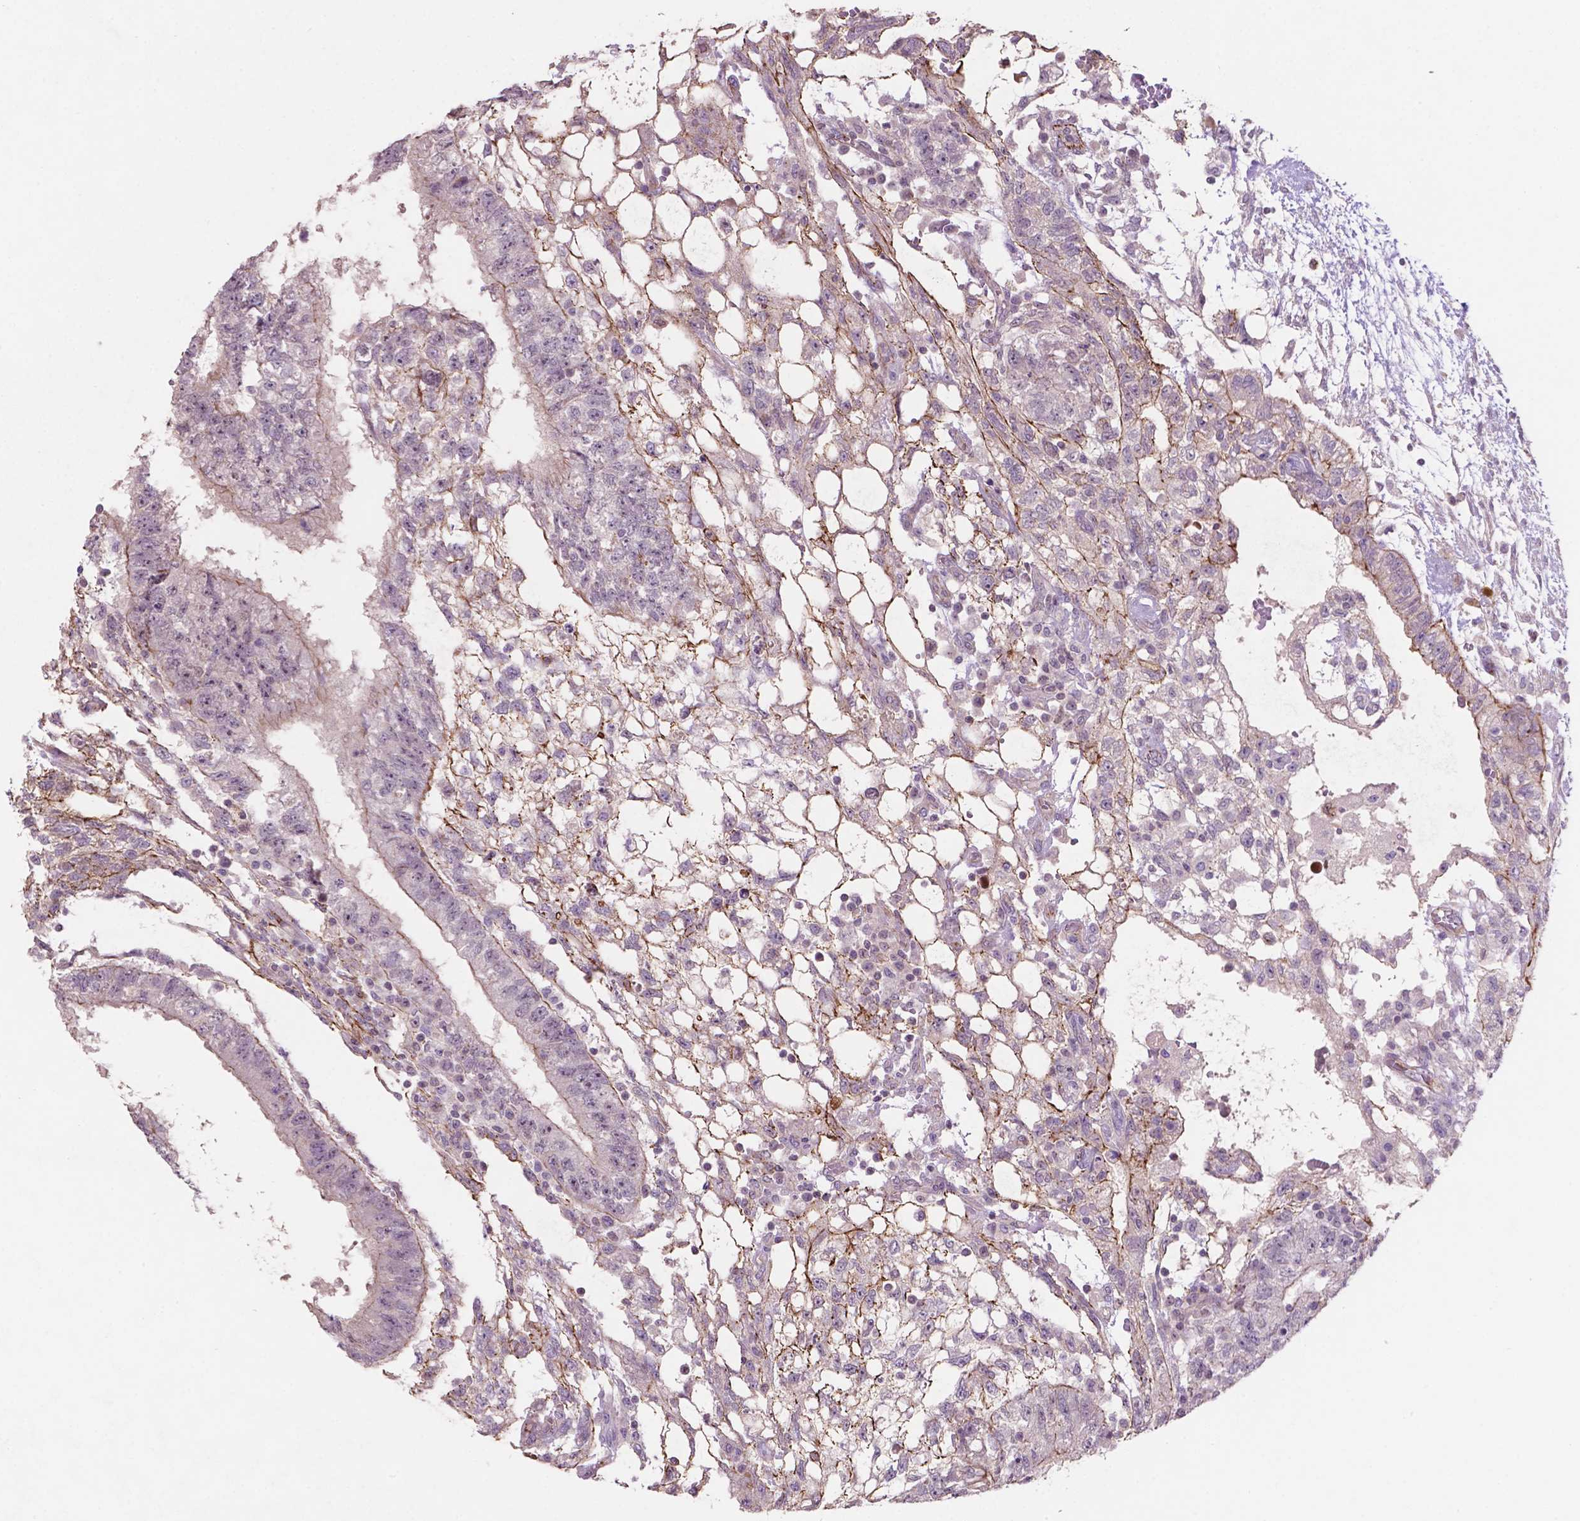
{"staining": {"intensity": "weak", "quantity": "<25%", "location": "cytoplasmic/membranous"}, "tissue": "testis cancer", "cell_type": "Tumor cells", "image_type": "cancer", "snomed": [{"axis": "morphology", "description": "Carcinoma, Embryonal, NOS"}, {"axis": "topography", "description": "Testis"}], "caption": "Testis cancer (embryonal carcinoma) was stained to show a protein in brown. There is no significant positivity in tumor cells.", "gene": "ARL5C", "patient": {"sex": "male", "age": 32}}